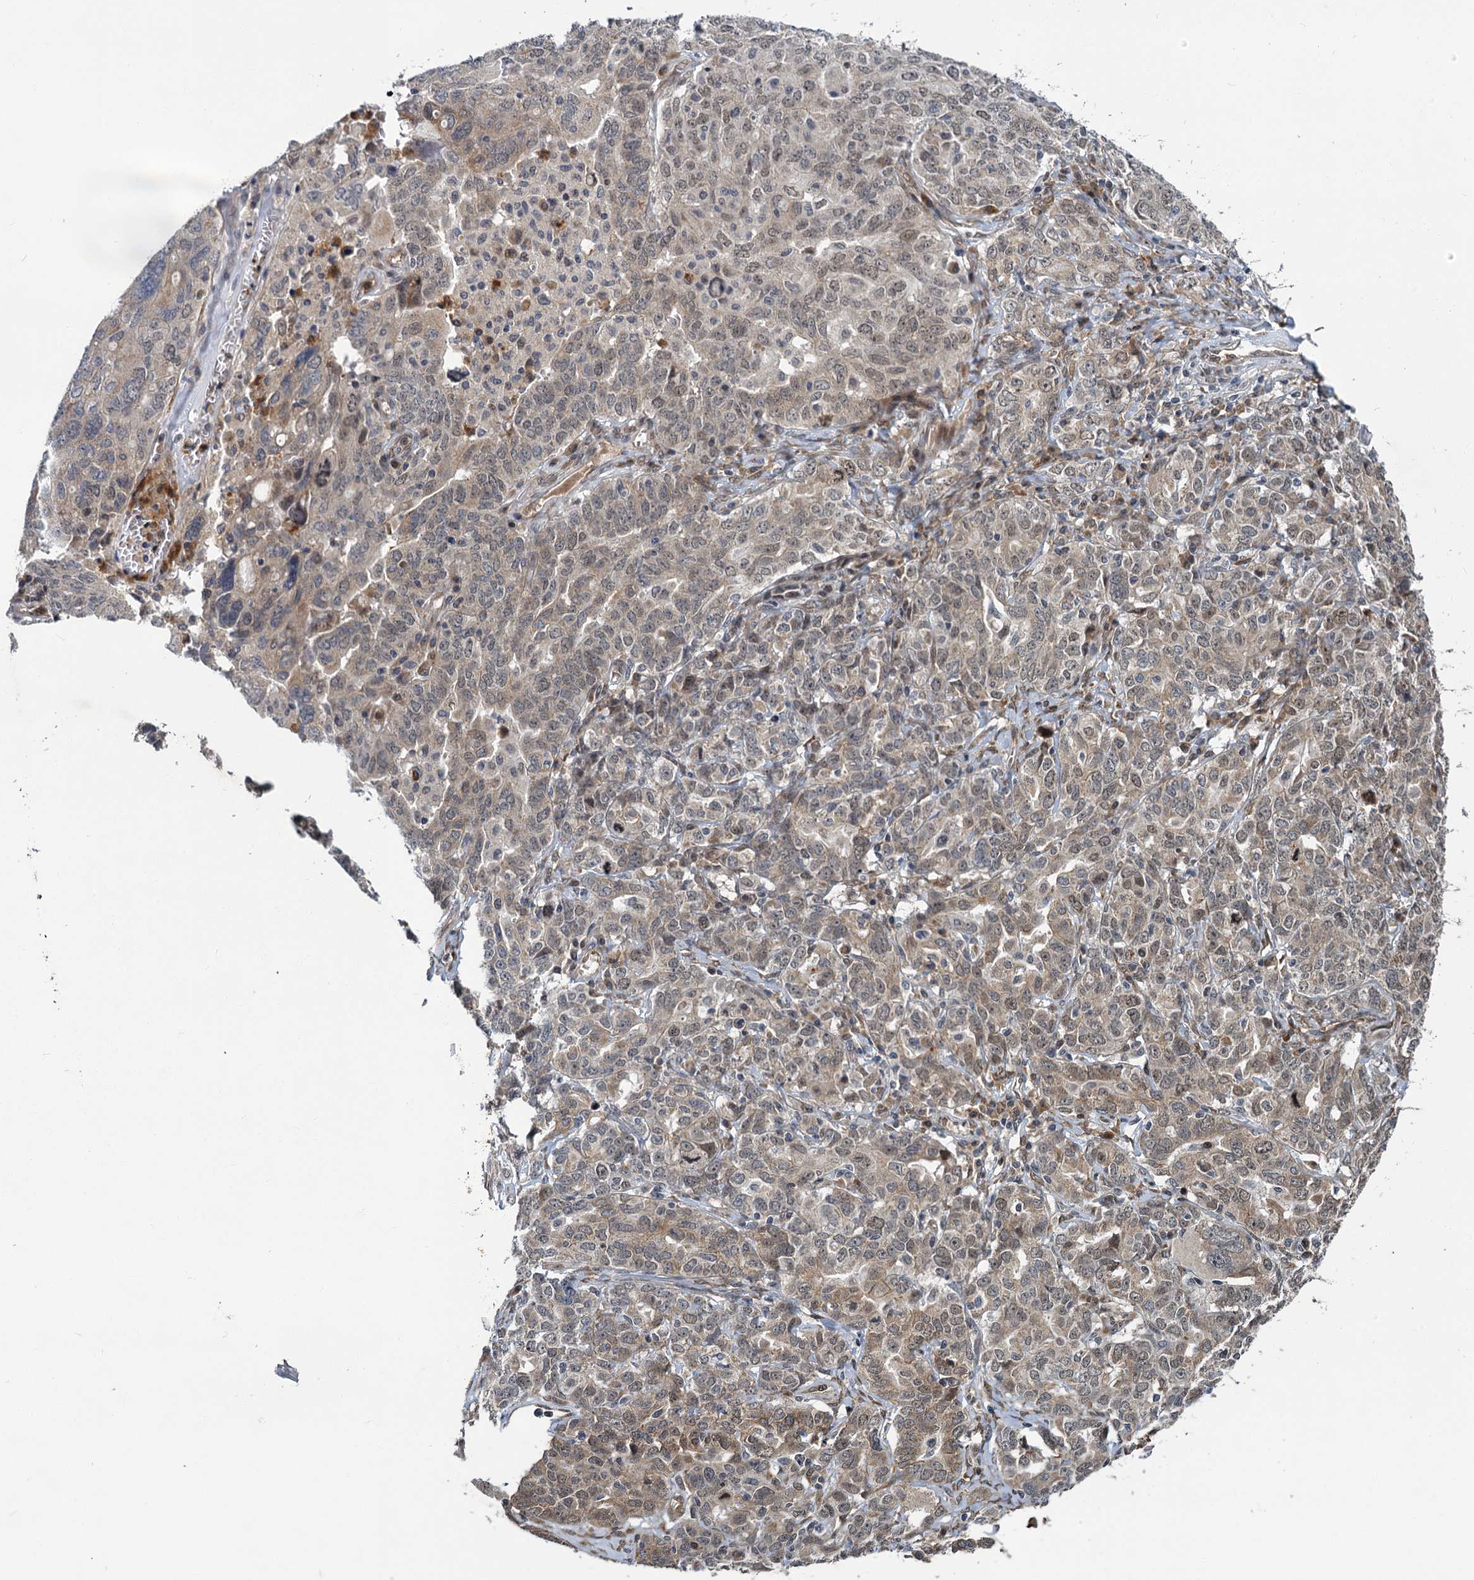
{"staining": {"intensity": "weak", "quantity": "25%-75%", "location": "nuclear"}, "tissue": "ovarian cancer", "cell_type": "Tumor cells", "image_type": "cancer", "snomed": [{"axis": "morphology", "description": "Carcinoma, endometroid"}, {"axis": "topography", "description": "Ovary"}], "caption": "Tumor cells reveal low levels of weak nuclear staining in about 25%-75% of cells in ovarian cancer. Using DAB (3,3'-diaminobenzidine) (brown) and hematoxylin (blue) stains, captured at high magnification using brightfield microscopy.", "gene": "APBA2", "patient": {"sex": "female", "age": 62}}